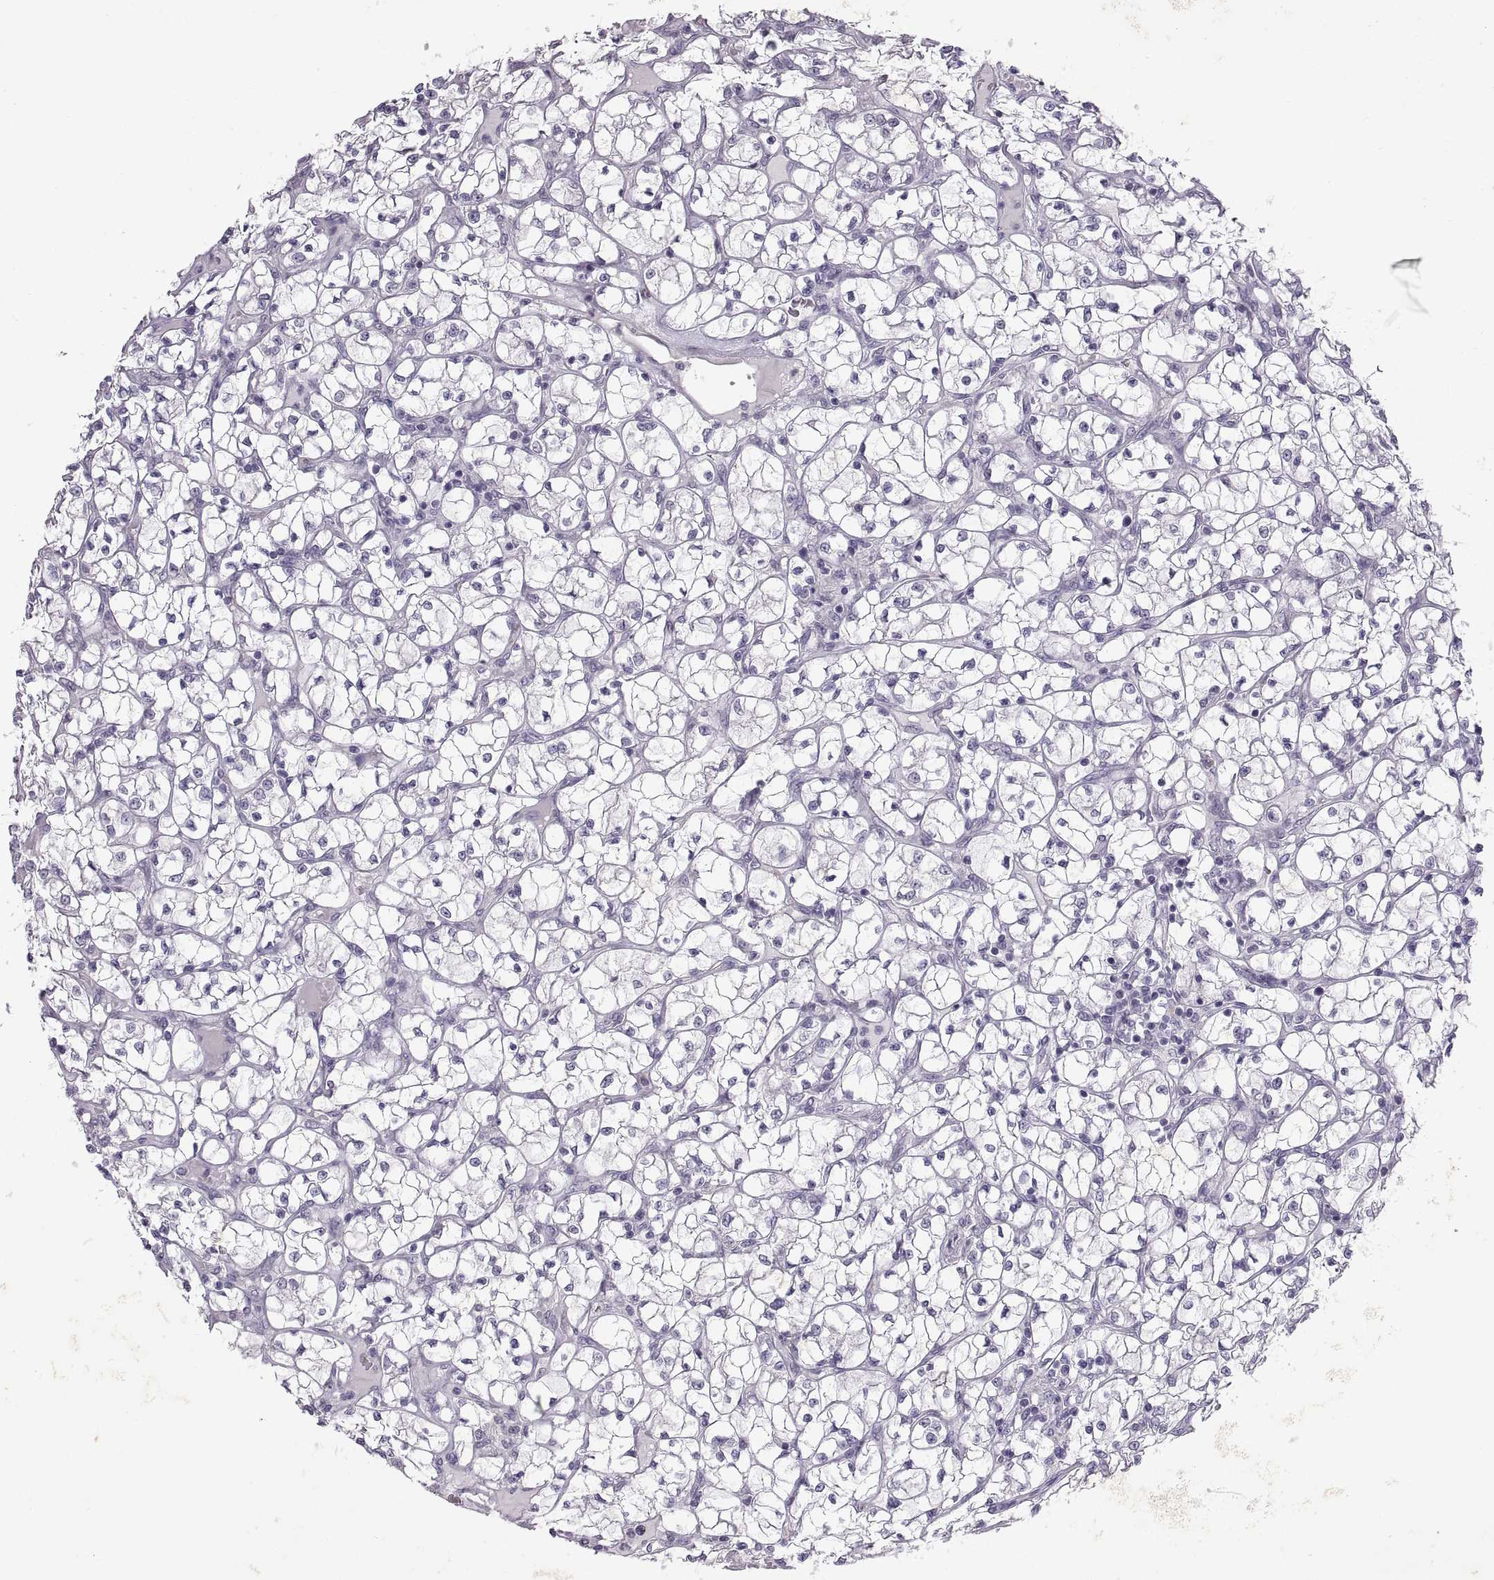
{"staining": {"intensity": "negative", "quantity": "none", "location": "none"}, "tissue": "renal cancer", "cell_type": "Tumor cells", "image_type": "cancer", "snomed": [{"axis": "morphology", "description": "Adenocarcinoma, NOS"}, {"axis": "topography", "description": "Kidney"}], "caption": "DAB (3,3'-diaminobenzidine) immunohistochemical staining of human renal adenocarcinoma exhibits no significant expression in tumor cells.", "gene": "SPACDR", "patient": {"sex": "female", "age": 64}}